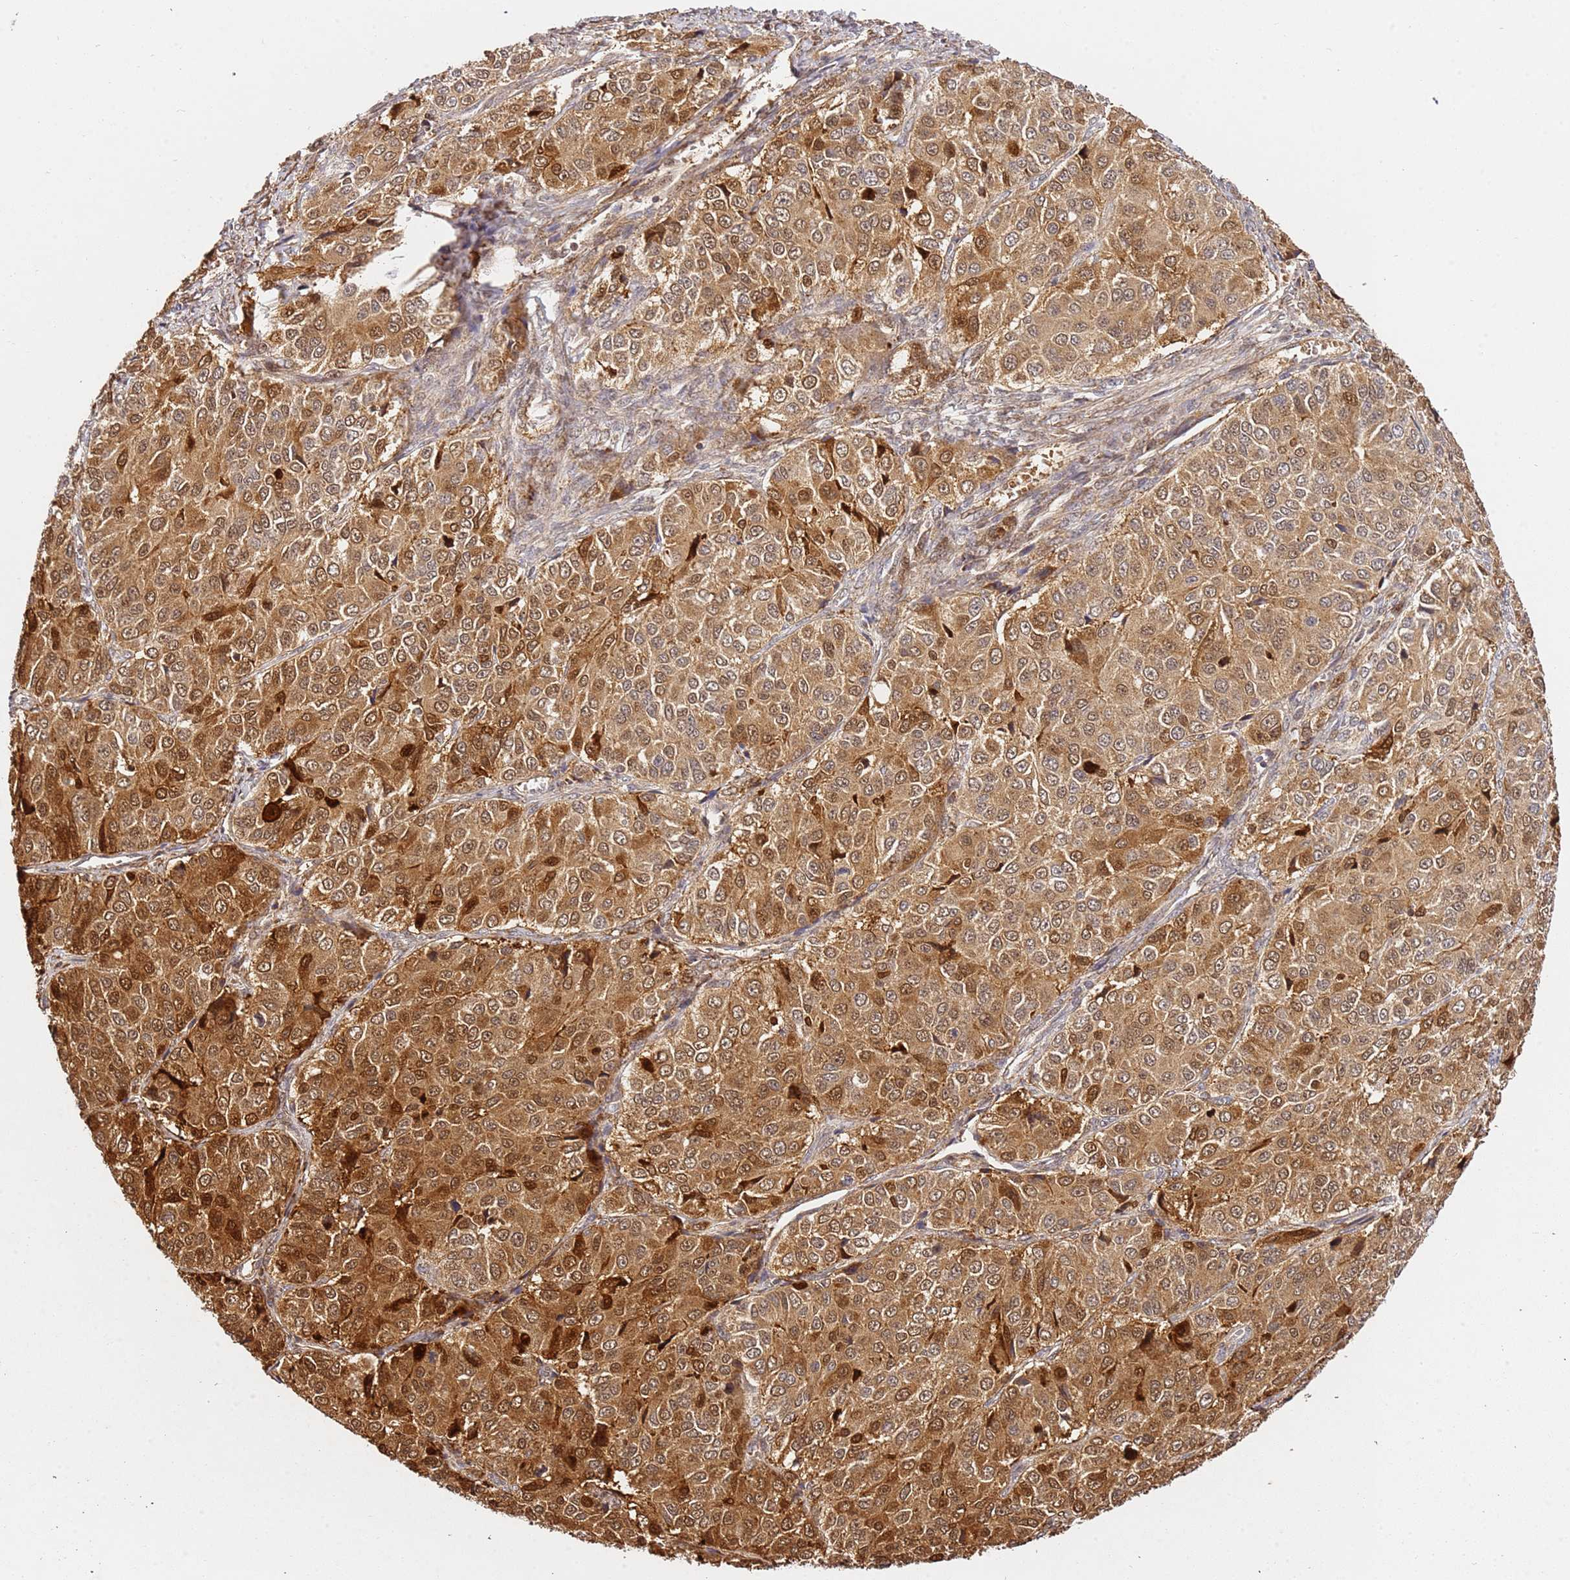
{"staining": {"intensity": "strong", "quantity": ">75%", "location": "cytoplasmic/membranous,nuclear"}, "tissue": "ovarian cancer", "cell_type": "Tumor cells", "image_type": "cancer", "snomed": [{"axis": "morphology", "description": "Carcinoma, endometroid"}, {"axis": "topography", "description": "Ovary"}], "caption": "A brown stain shows strong cytoplasmic/membranous and nuclear expression of a protein in ovarian cancer (endometroid carcinoma) tumor cells. The staining was performed using DAB (3,3'-diaminobenzidine), with brown indicating positive protein expression. Nuclei are stained blue with hematoxylin.", "gene": "SMOX", "patient": {"sex": "female", "age": 51}}